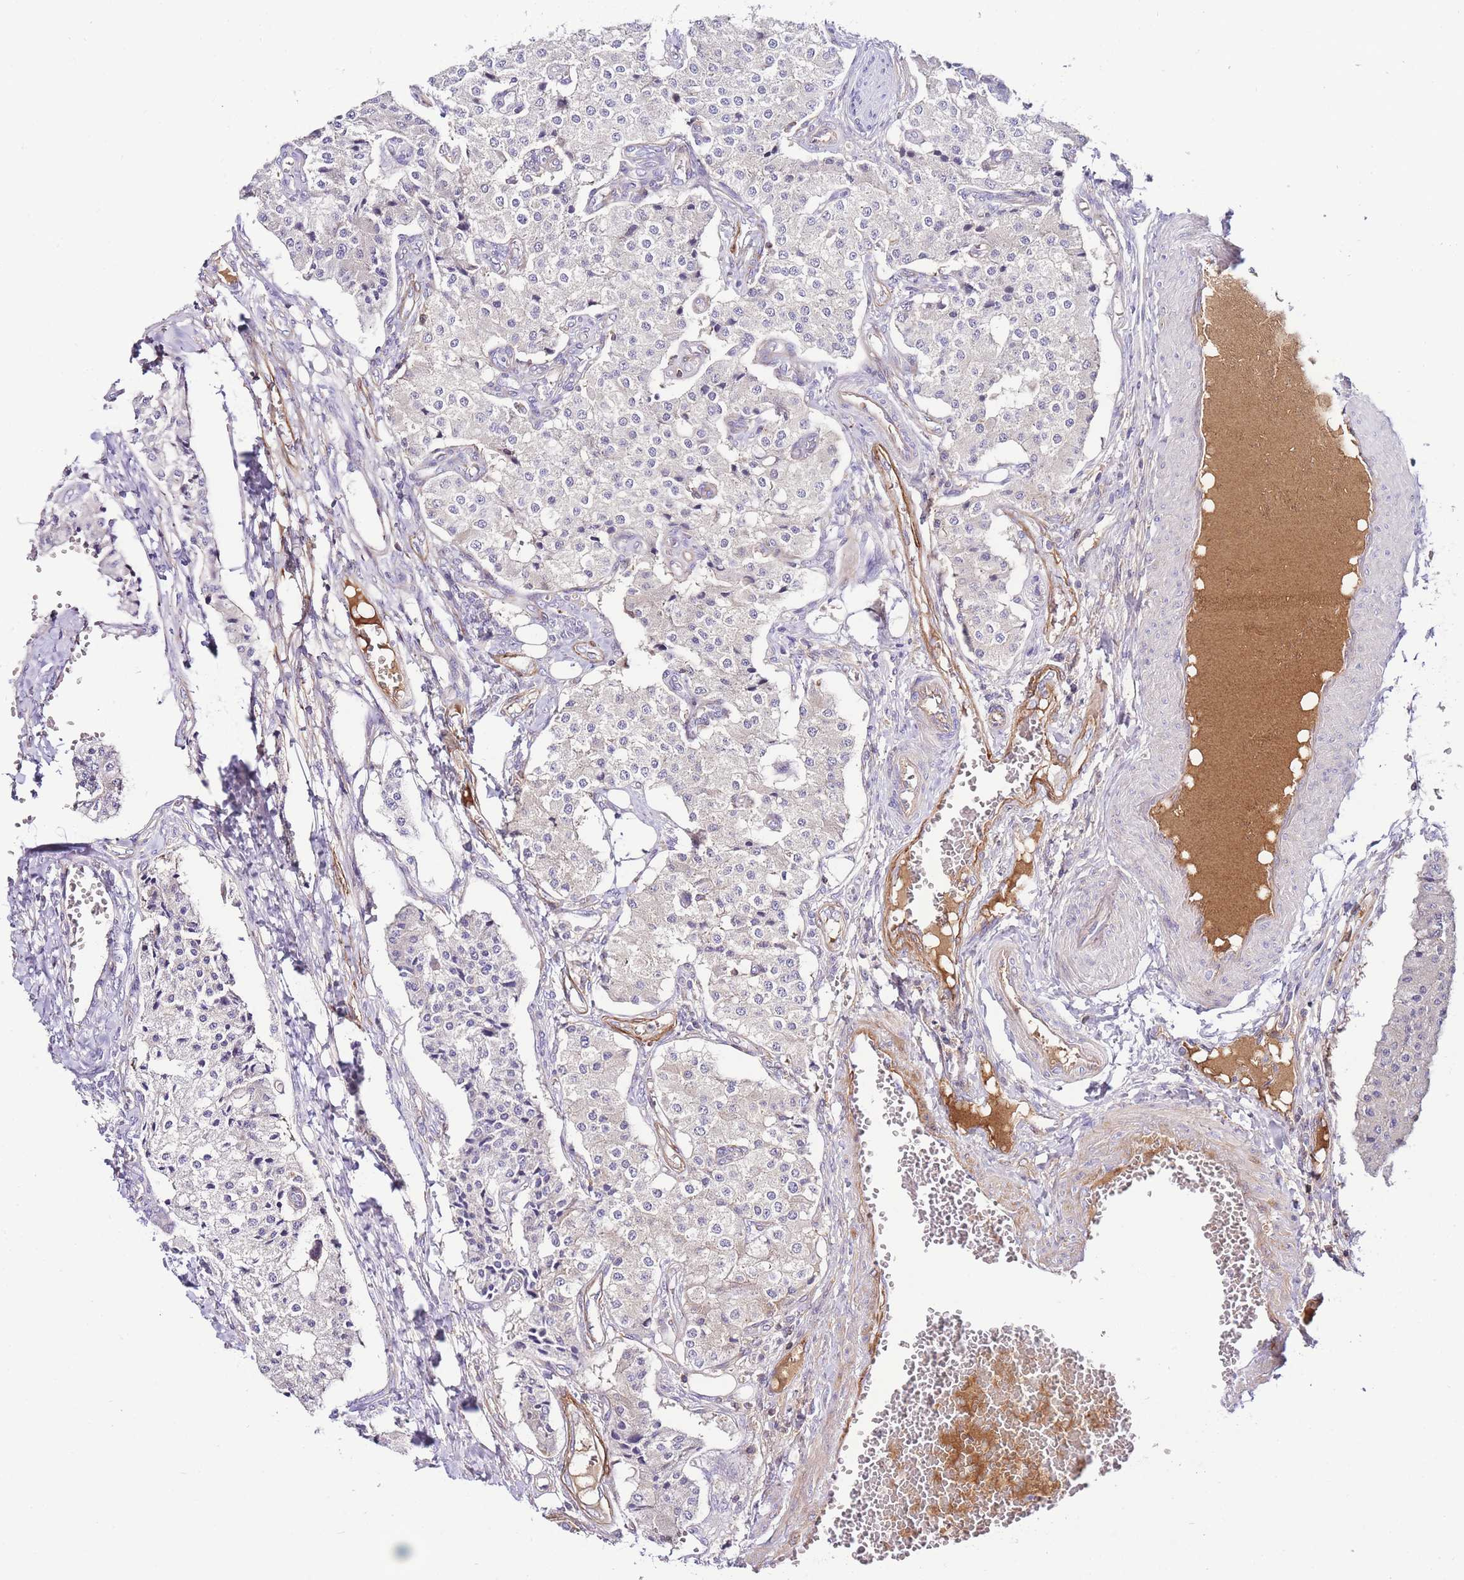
{"staining": {"intensity": "negative", "quantity": "none", "location": "none"}, "tissue": "carcinoid", "cell_type": "Tumor cells", "image_type": "cancer", "snomed": [{"axis": "morphology", "description": "Carcinoid, malignant, NOS"}, {"axis": "topography", "description": "Colon"}], "caption": "There is no significant positivity in tumor cells of carcinoid.", "gene": "FBN3", "patient": {"sex": "female", "age": 52}}